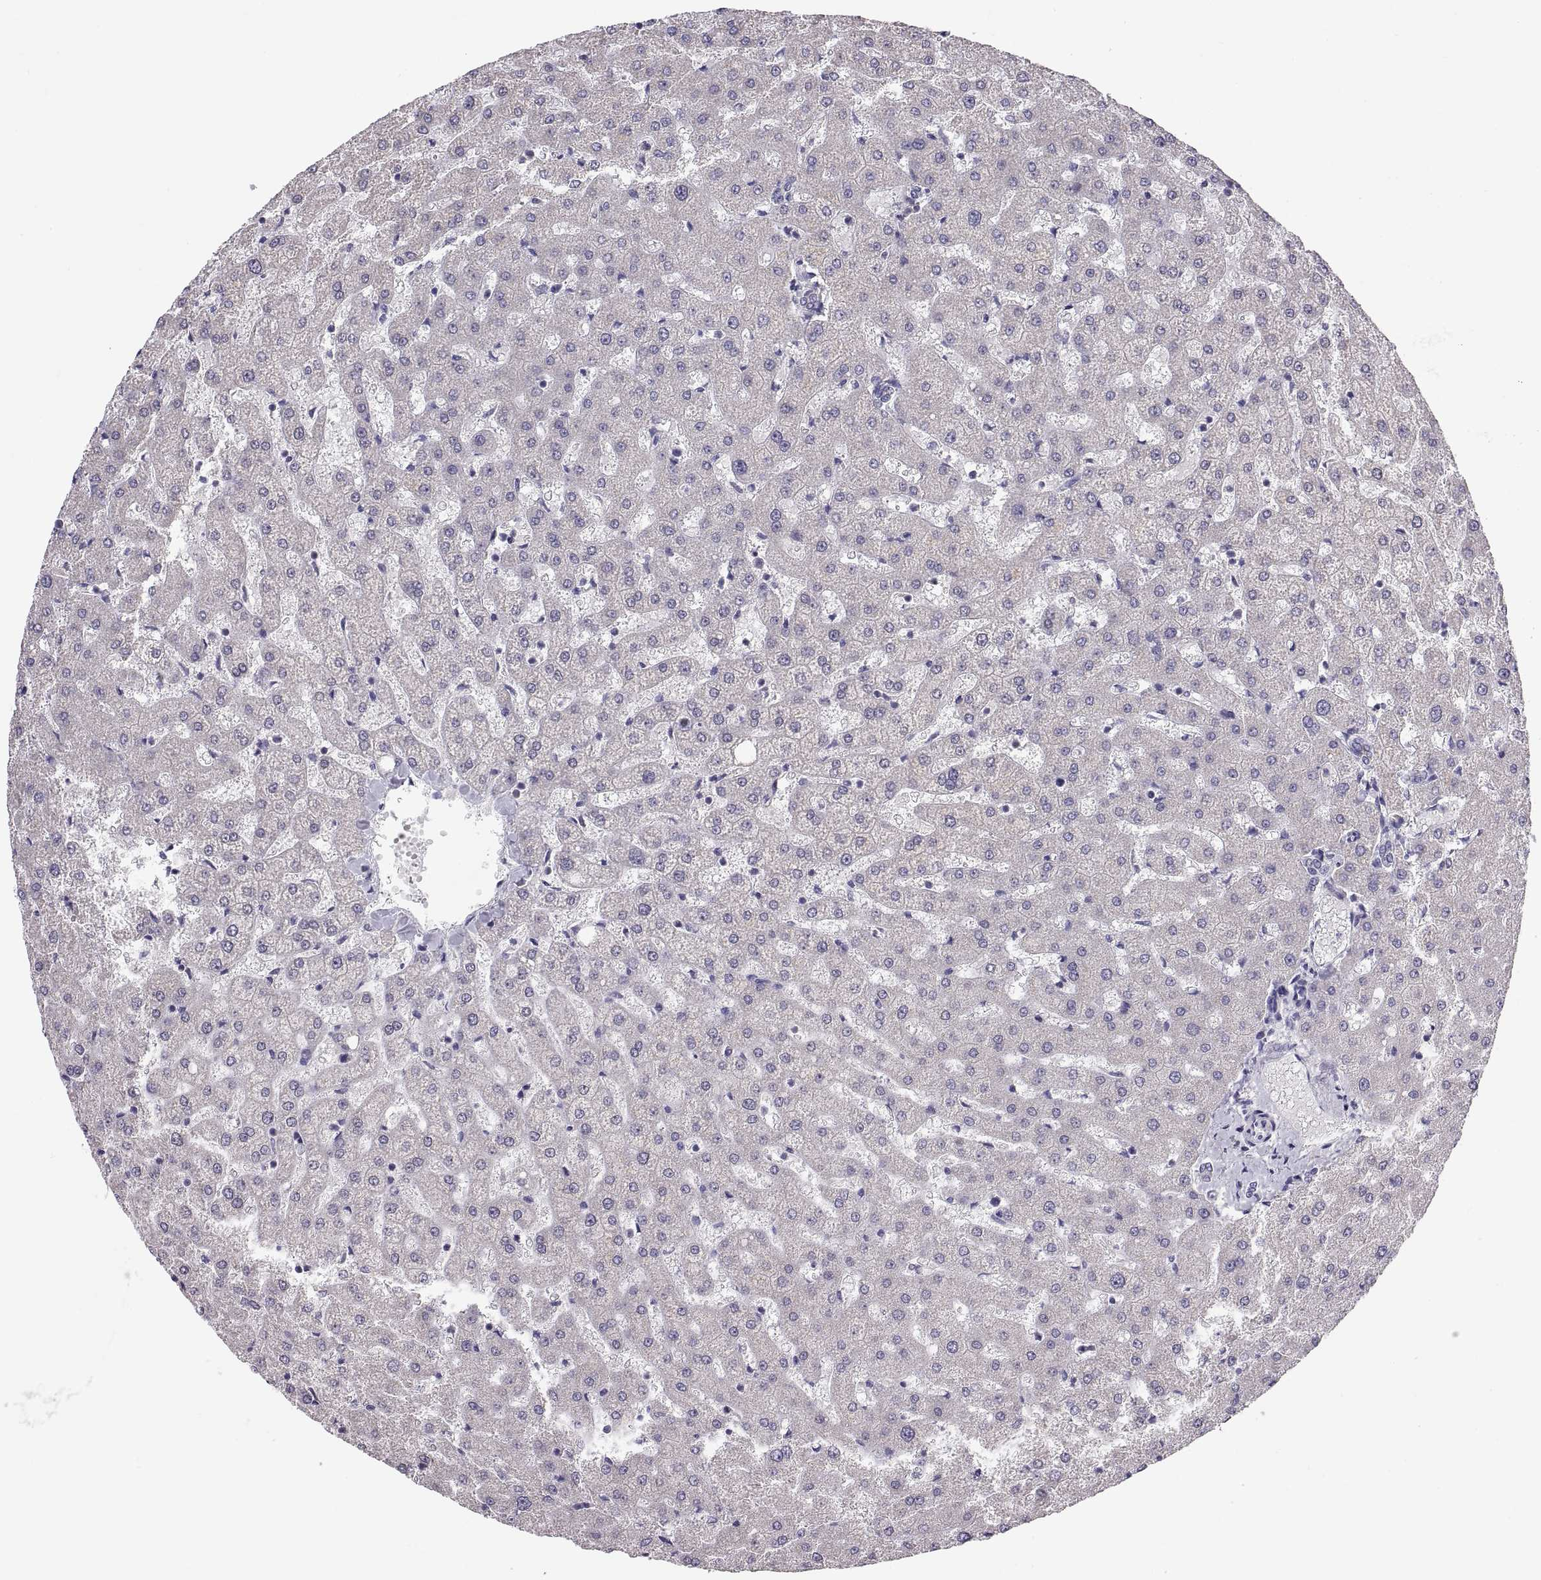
{"staining": {"intensity": "negative", "quantity": "none", "location": "none"}, "tissue": "liver", "cell_type": "Cholangiocytes", "image_type": "normal", "snomed": [{"axis": "morphology", "description": "Normal tissue, NOS"}, {"axis": "topography", "description": "Liver"}], "caption": "The image demonstrates no significant expression in cholangiocytes of liver. (DAB (3,3'-diaminobenzidine) immunohistochemistry with hematoxylin counter stain).", "gene": "TNNC1", "patient": {"sex": "female", "age": 50}}